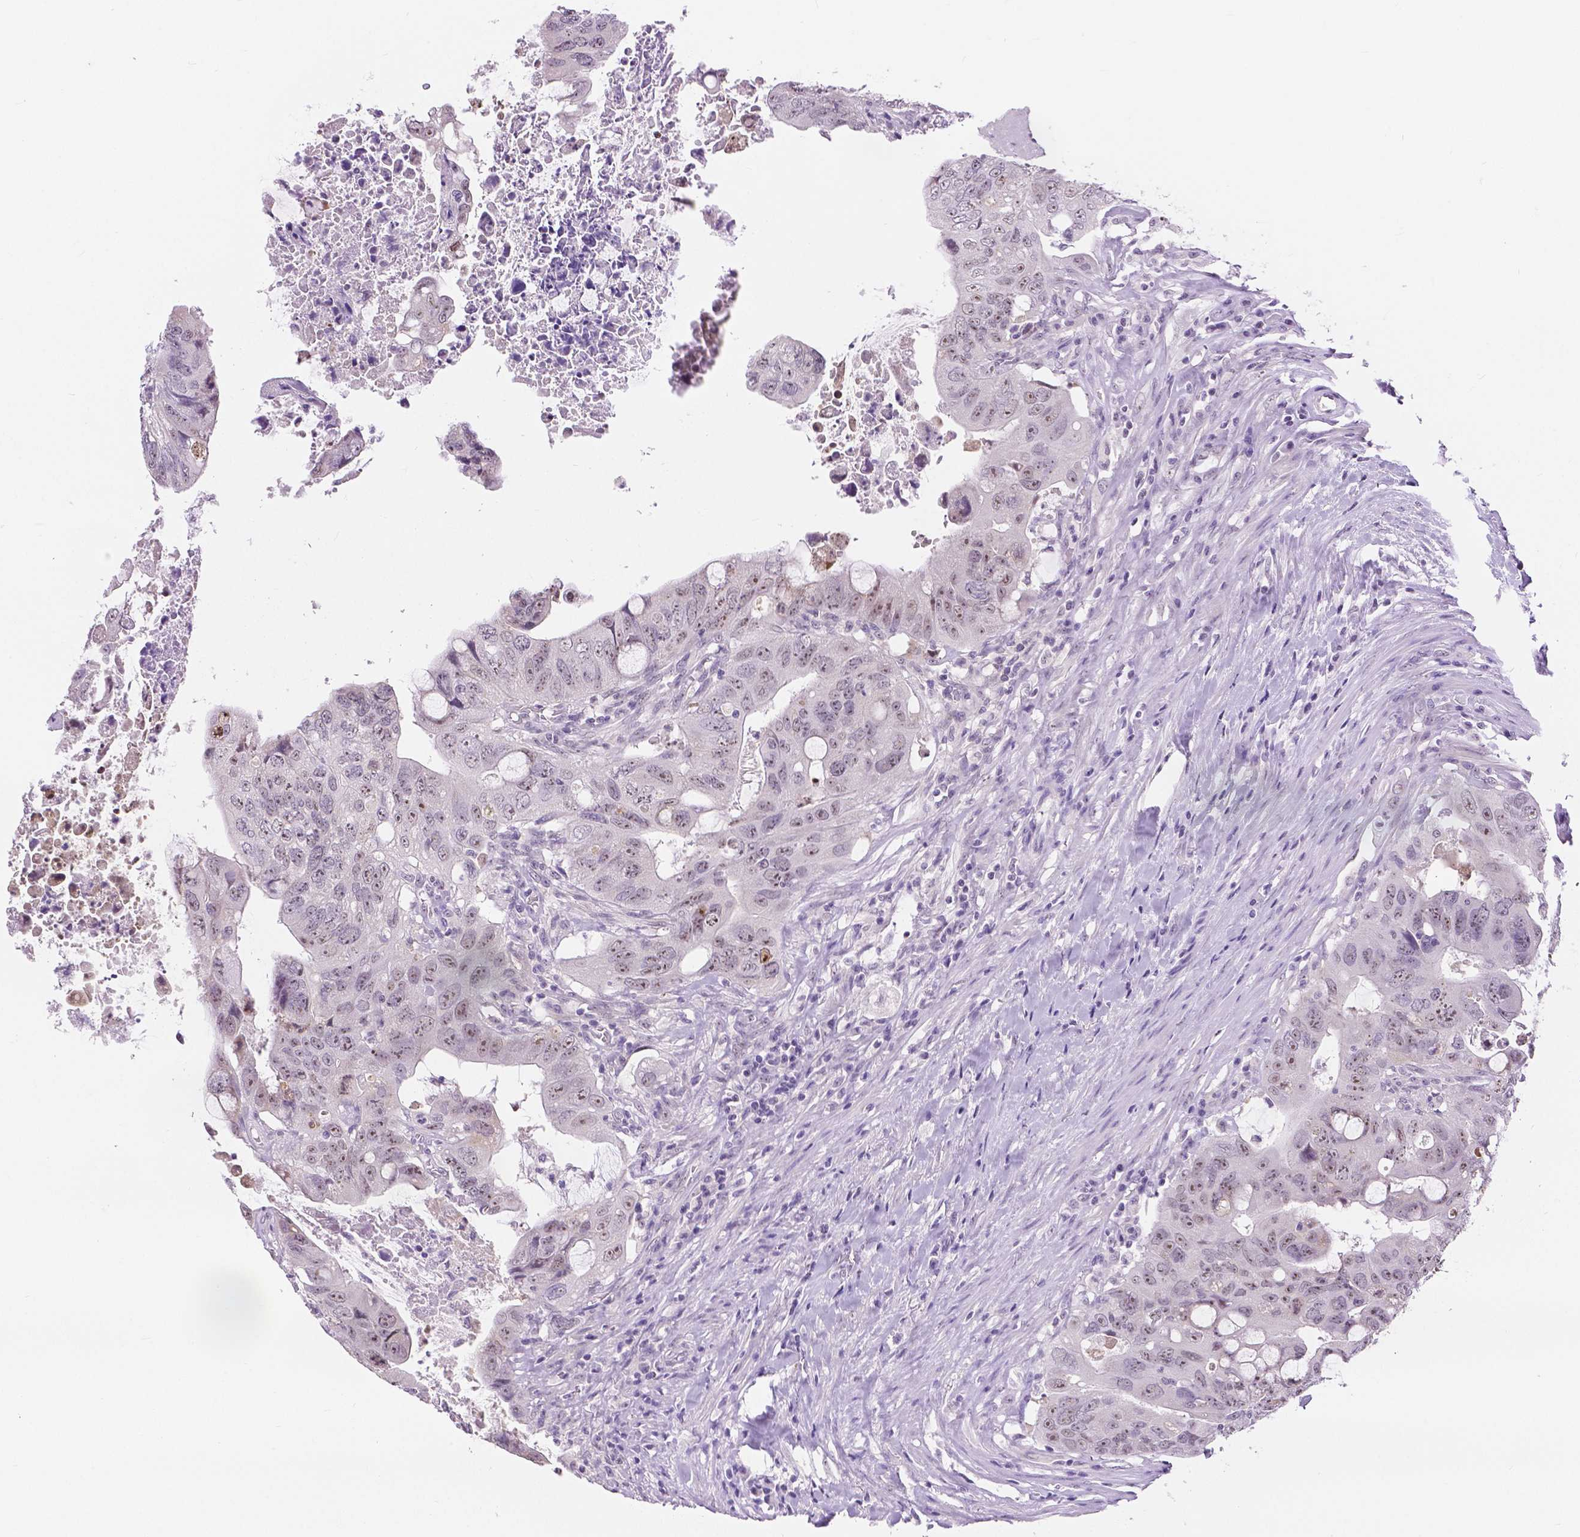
{"staining": {"intensity": "weak", "quantity": "25%-75%", "location": "nuclear"}, "tissue": "colorectal cancer", "cell_type": "Tumor cells", "image_type": "cancer", "snomed": [{"axis": "morphology", "description": "Adenocarcinoma, NOS"}, {"axis": "topography", "description": "Colon"}], "caption": "Immunohistochemical staining of human adenocarcinoma (colorectal) demonstrates weak nuclear protein positivity in about 25%-75% of tumor cells. (IHC, brightfield microscopy, high magnification).", "gene": "NHP2", "patient": {"sex": "male", "age": 57}}